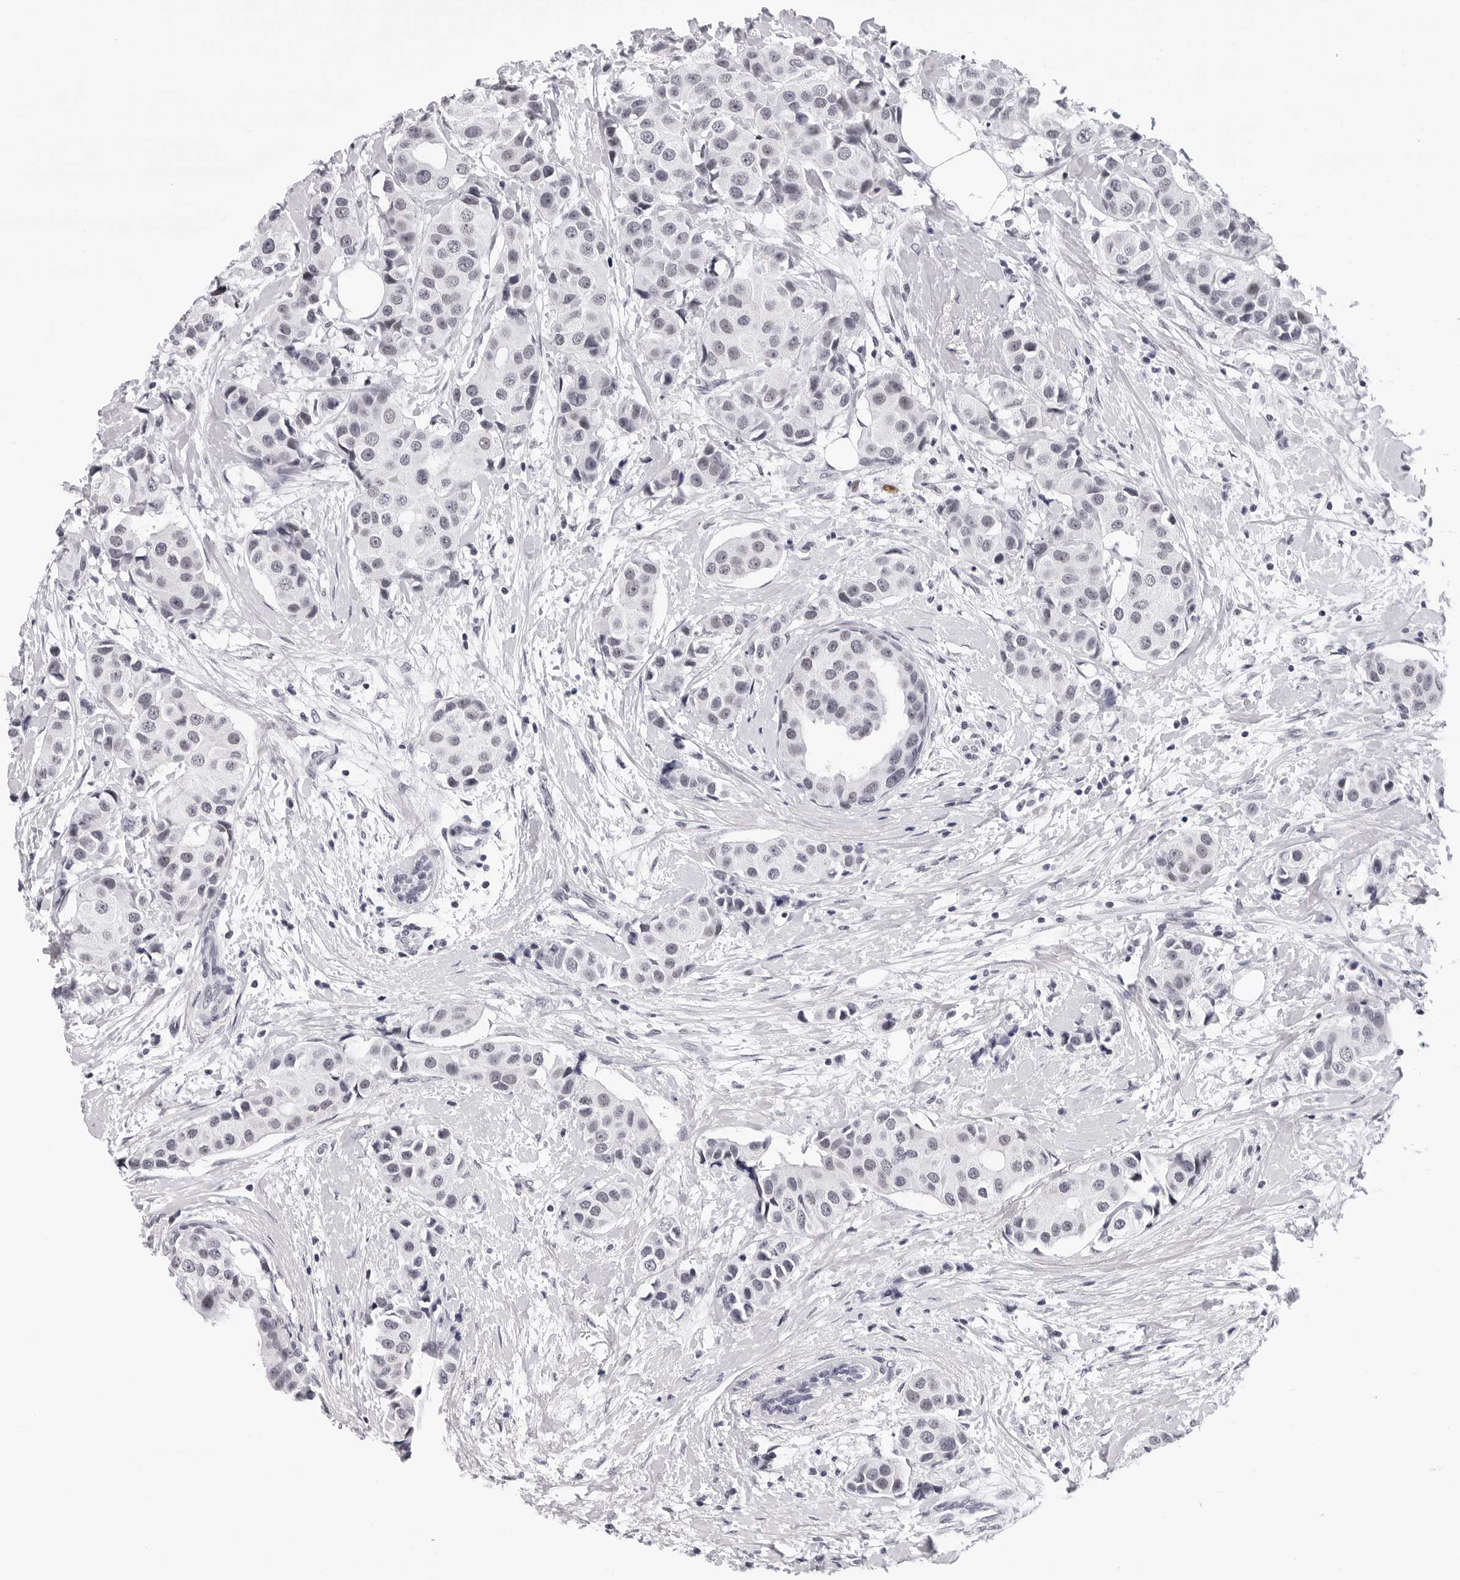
{"staining": {"intensity": "negative", "quantity": "none", "location": "none"}, "tissue": "breast cancer", "cell_type": "Tumor cells", "image_type": "cancer", "snomed": [{"axis": "morphology", "description": "Normal tissue, NOS"}, {"axis": "morphology", "description": "Duct carcinoma"}, {"axis": "topography", "description": "Breast"}], "caption": "Photomicrograph shows no protein positivity in tumor cells of breast cancer (invasive ductal carcinoma) tissue. (Stains: DAB (3,3'-diaminobenzidine) immunohistochemistry (IHC) with hematoxylin counter stain, Microscopy: brightfield microscopy at high magnification).", "gene": "SF3B4", "patient": {"sex": "female", "age": 39}}